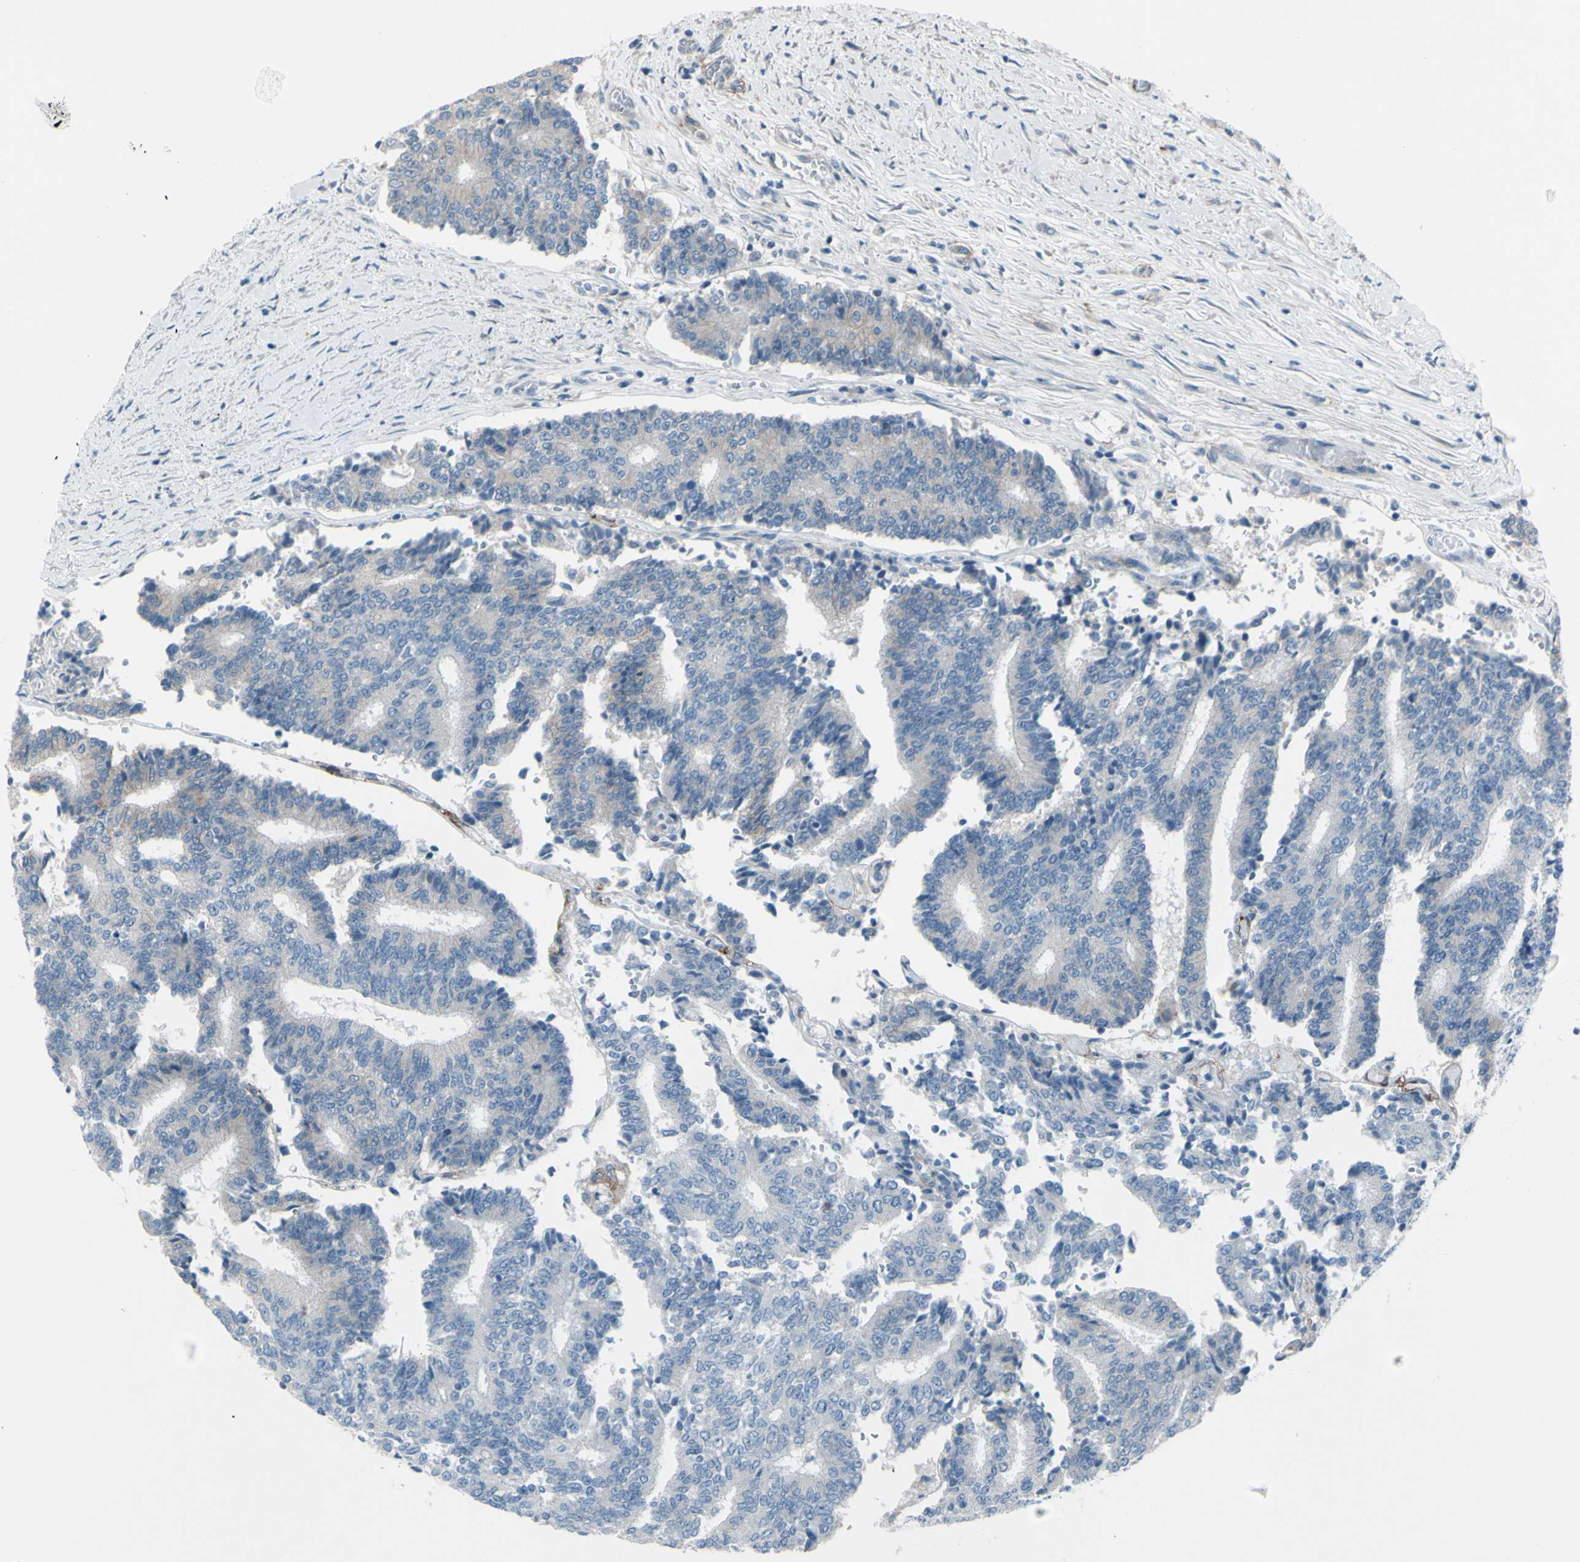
{"staining": {"intensity": "weak", "quantity": "<25%", "location": "cytoplasmic/membranous"}, "tissue": "prostate cancer", "cell_type": "Tumor cells", "image_type": "cancer", "snomed": [{"axis": "morphology", "description": "Normal tissue, NOS"}, {"axis": "morphology", "description": "Adenocarcinoma, High grade"}, {"axis": "topography", "description": "Prostate"}, {"axis": "topography", "description": "Seminal veicle"}], "caption": "IHC photomicrograph of neoplastic tissue: human high-grade adenocarcinoma (prostate) stained with DAB exhibits no significant protein expression in tumor cells. The staining is performed using DAB (3,3'-diaminobenzidine) brown chromogen with nuclei counter-stained in using hematoxylin.", "gene": "GPR34", "patient": {"sex": "male", "age": 55}}